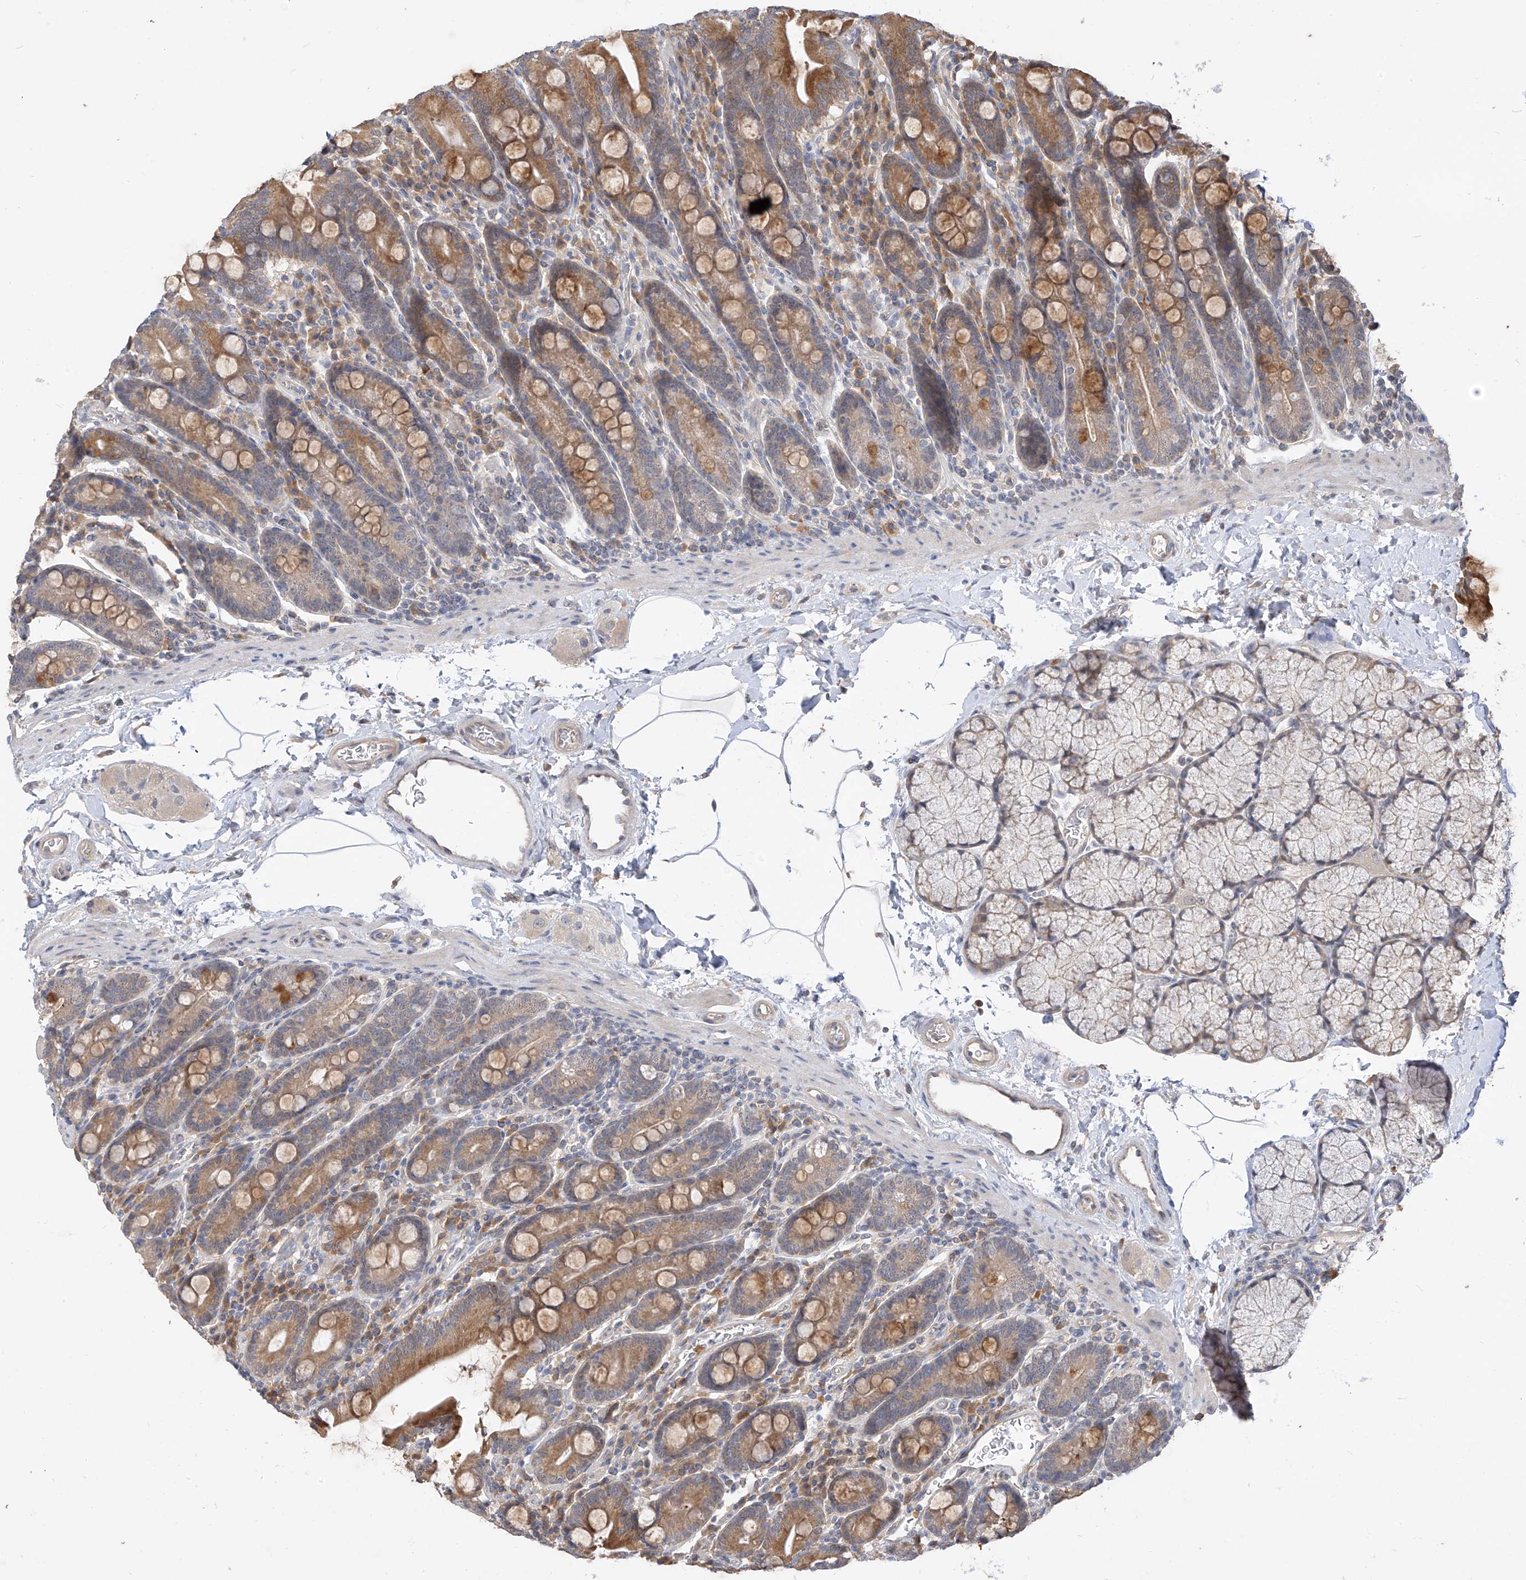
{"staining": {"intensity": "moderate", "quantity": ">75%", "location": "cytoplasmic/membranous"}, "tissue": "duodenum", "cell_type": "Glandular cells", "image_type": "normal", "snomed": [{"axis": "morphology", "description": "Normal tissue, NOS"}, {"axis": "topography", "description": "Duodenum"}], "caption": "The immunohistochemical stain shows moderate cytoplasmic/membranous staining in glandular cells of unremarkable duodenum. The protein is shown in brown color, while the nuclei are stained blue.", "gene": "OFD1", "patient": {"sex": "male", "age": 35}}